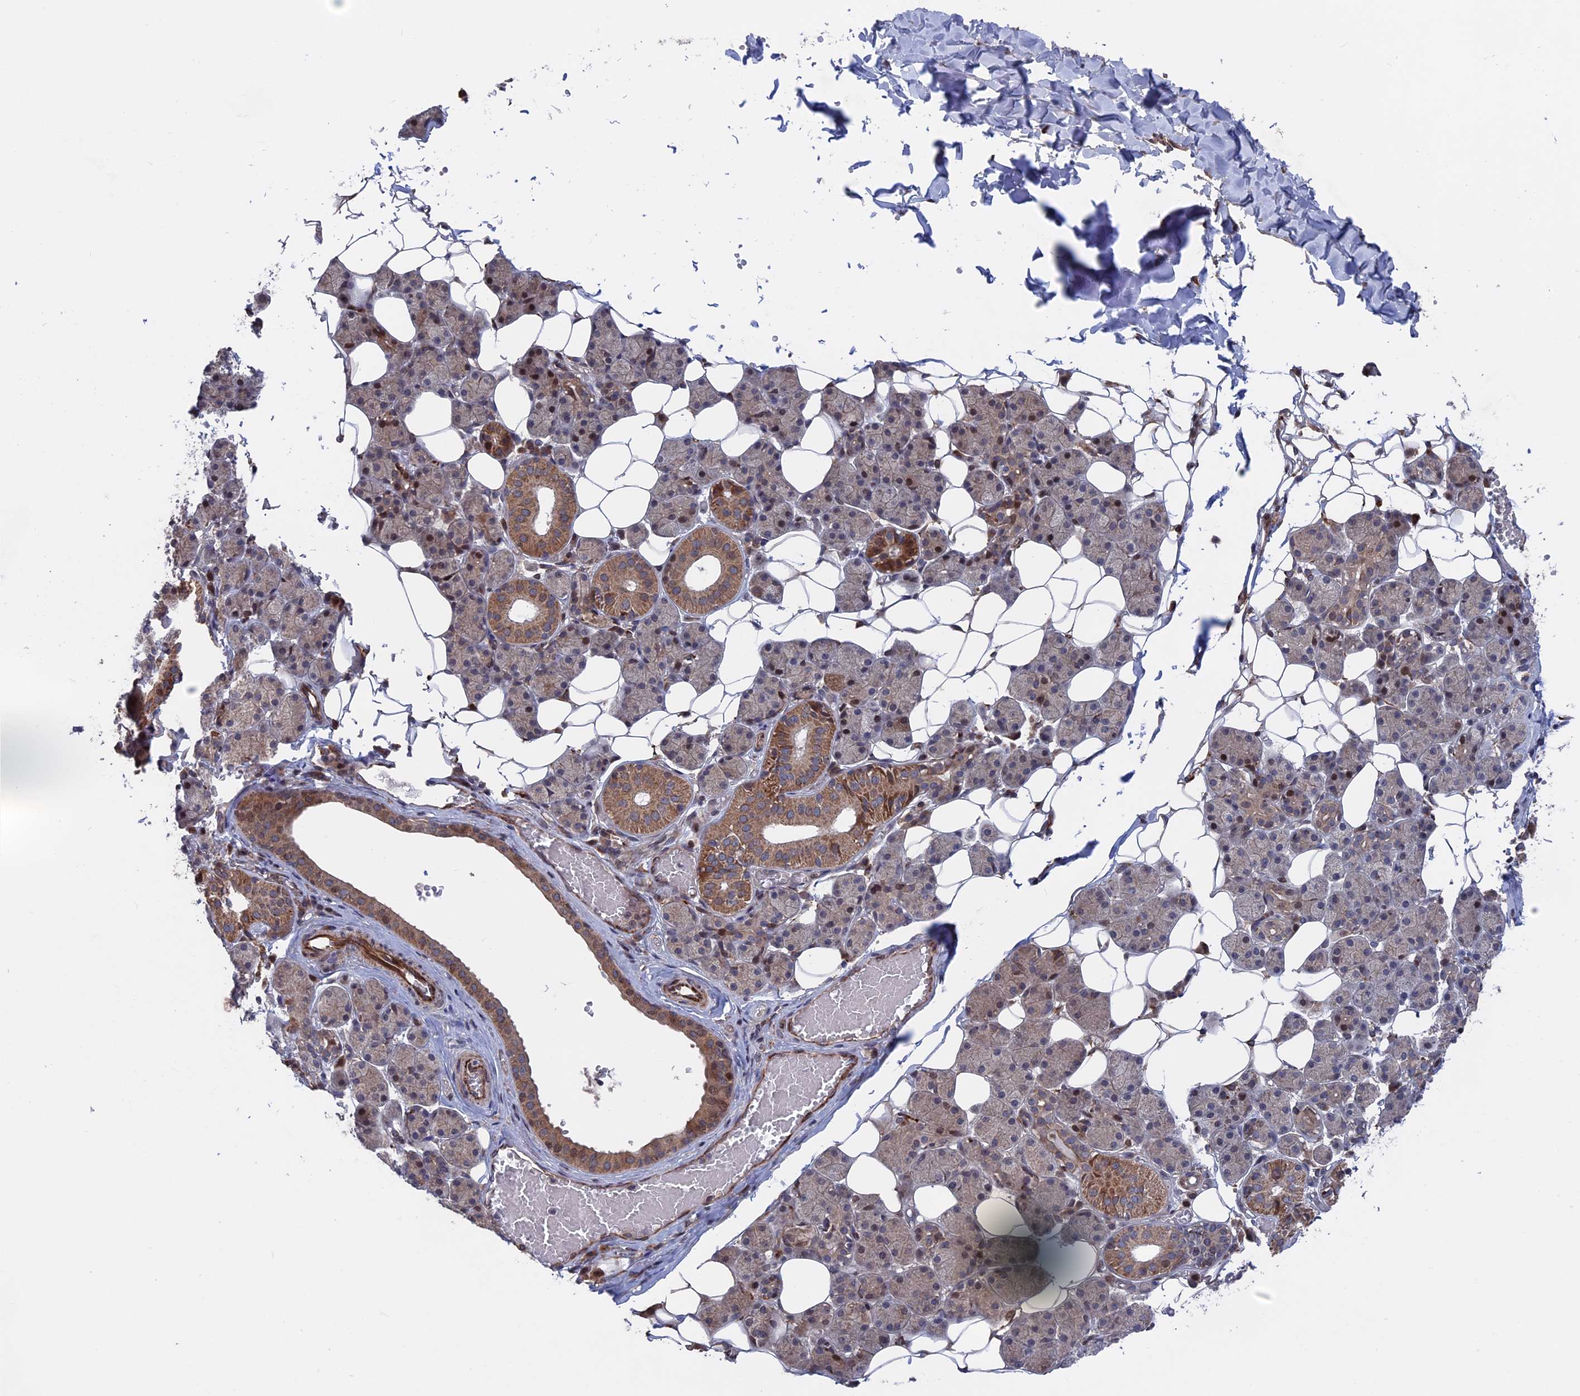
{"staining": {"intensity": "moderate", "quantity": "25%-75%", "location": "cytoplasmic/membranous"}, "tissue": "salivary gland", "cell_type": "Glandular cells", "image_type": "normal", "snomed": [{"axis": "morphology", "description": "Normal tissue, NOS"}, {"axis": "topography", "description": "Salivary gland"}], "caption": "Glandular cells reveal medium levels of moderate cytoplasmic/membranous staining in about 25%-75% of cells in normal salivary gland. The staining was performed using DAB, with brown indicating positive protein expression. Nuclei are stained blue with hematoxylin.", "gene": "PLA2G15", "patient": {"sex": "female", "age": 33}}